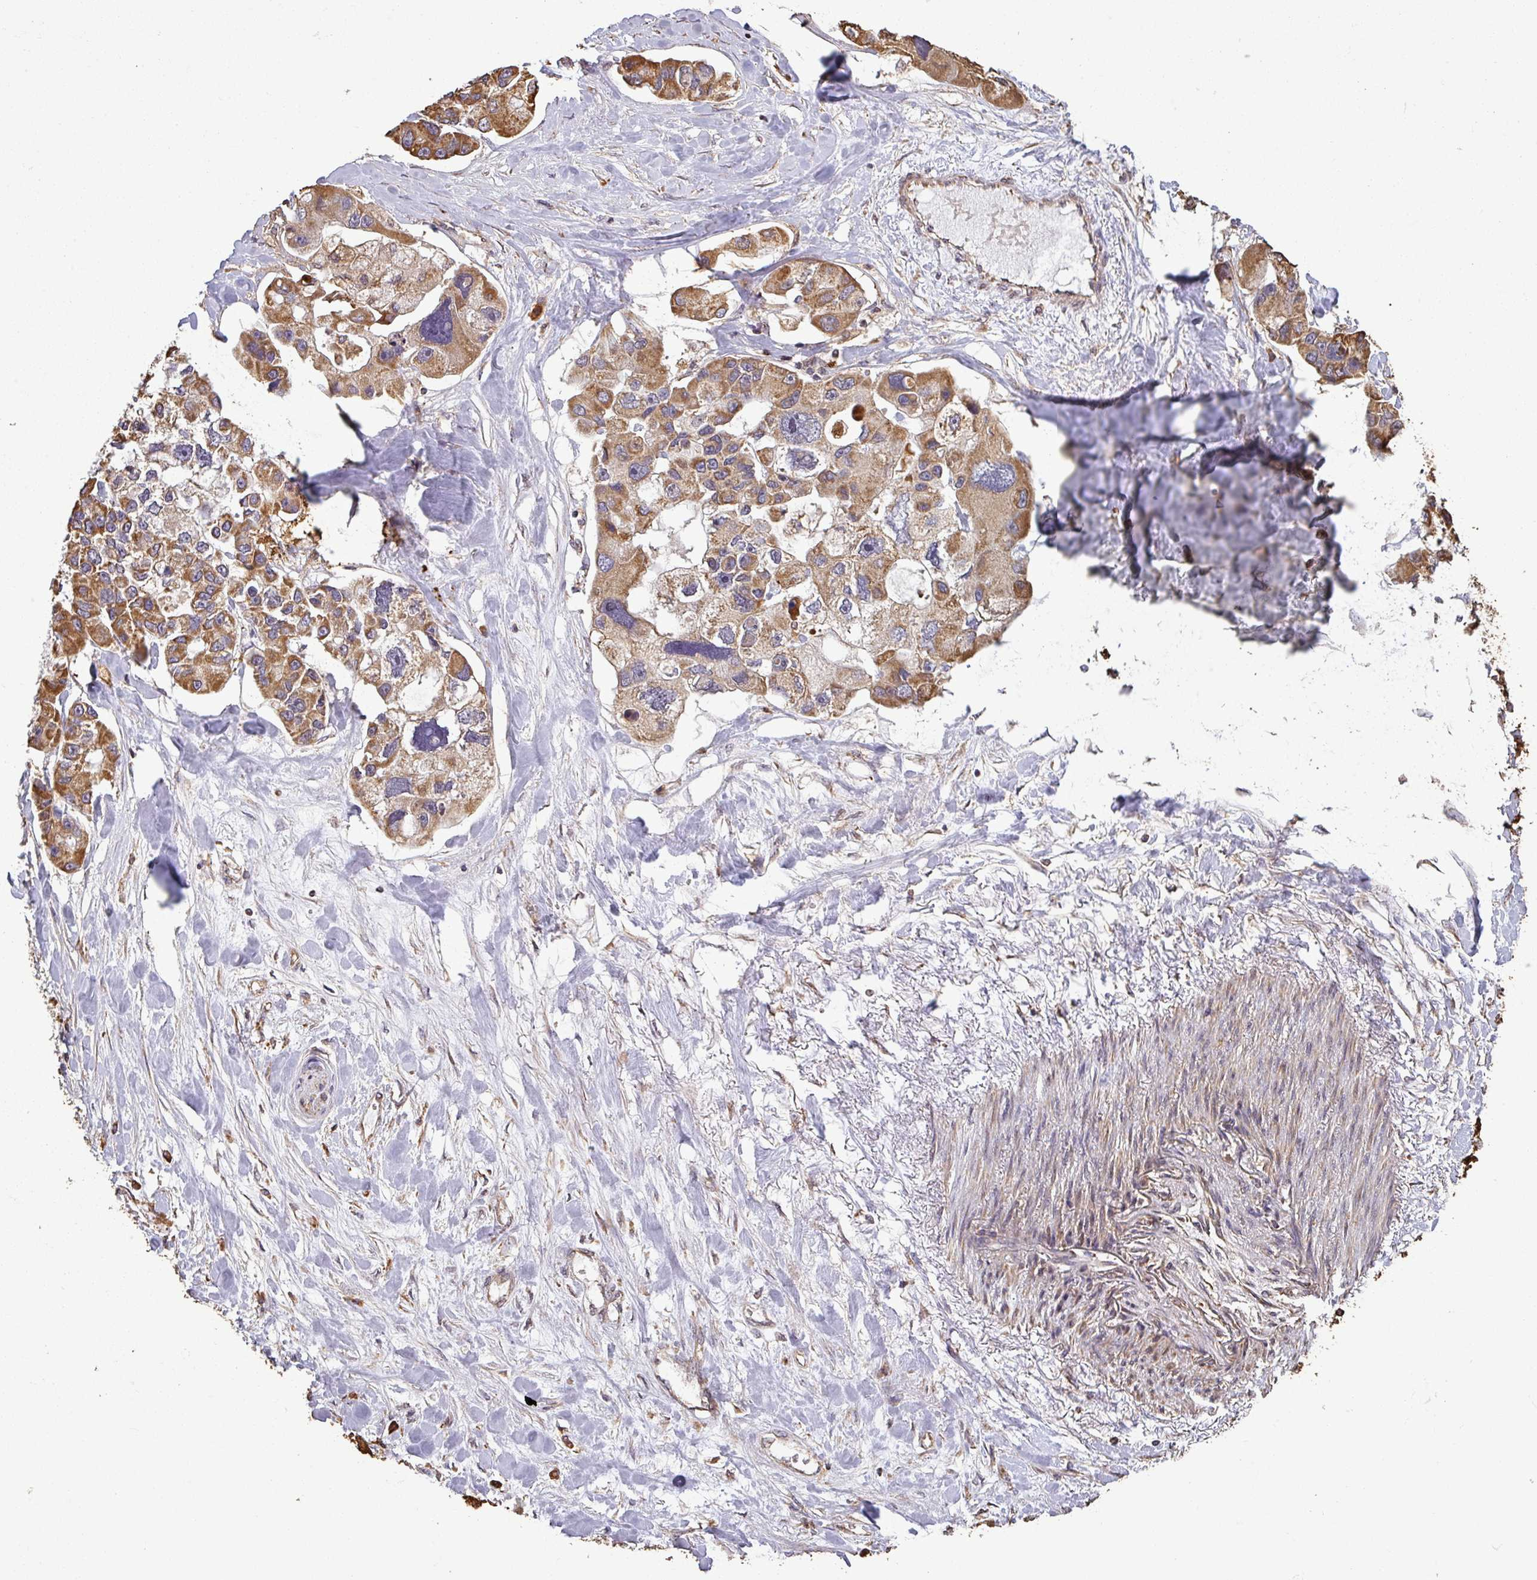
{"staining": {"intensity": "moderate", "quantity": ">75%", "location": "cytoplasmic/membranous"}, "tissue": "lung cancer", "cell_type": "Tumor cells", "image_type": "cancer", "snomed": [{"axis": "morphology", "description": "Adenocarcinoma, NOS"}, {"axis": "topography", "description": "Lung"}], "caption": "Tumor cells display medium levels of moderate cytoplasmic/membranous positivity in approximately >75% of cells in human lung cancer.", "gene": "PLEKHM1", "patient": {"sex": "female", "age": 54}}